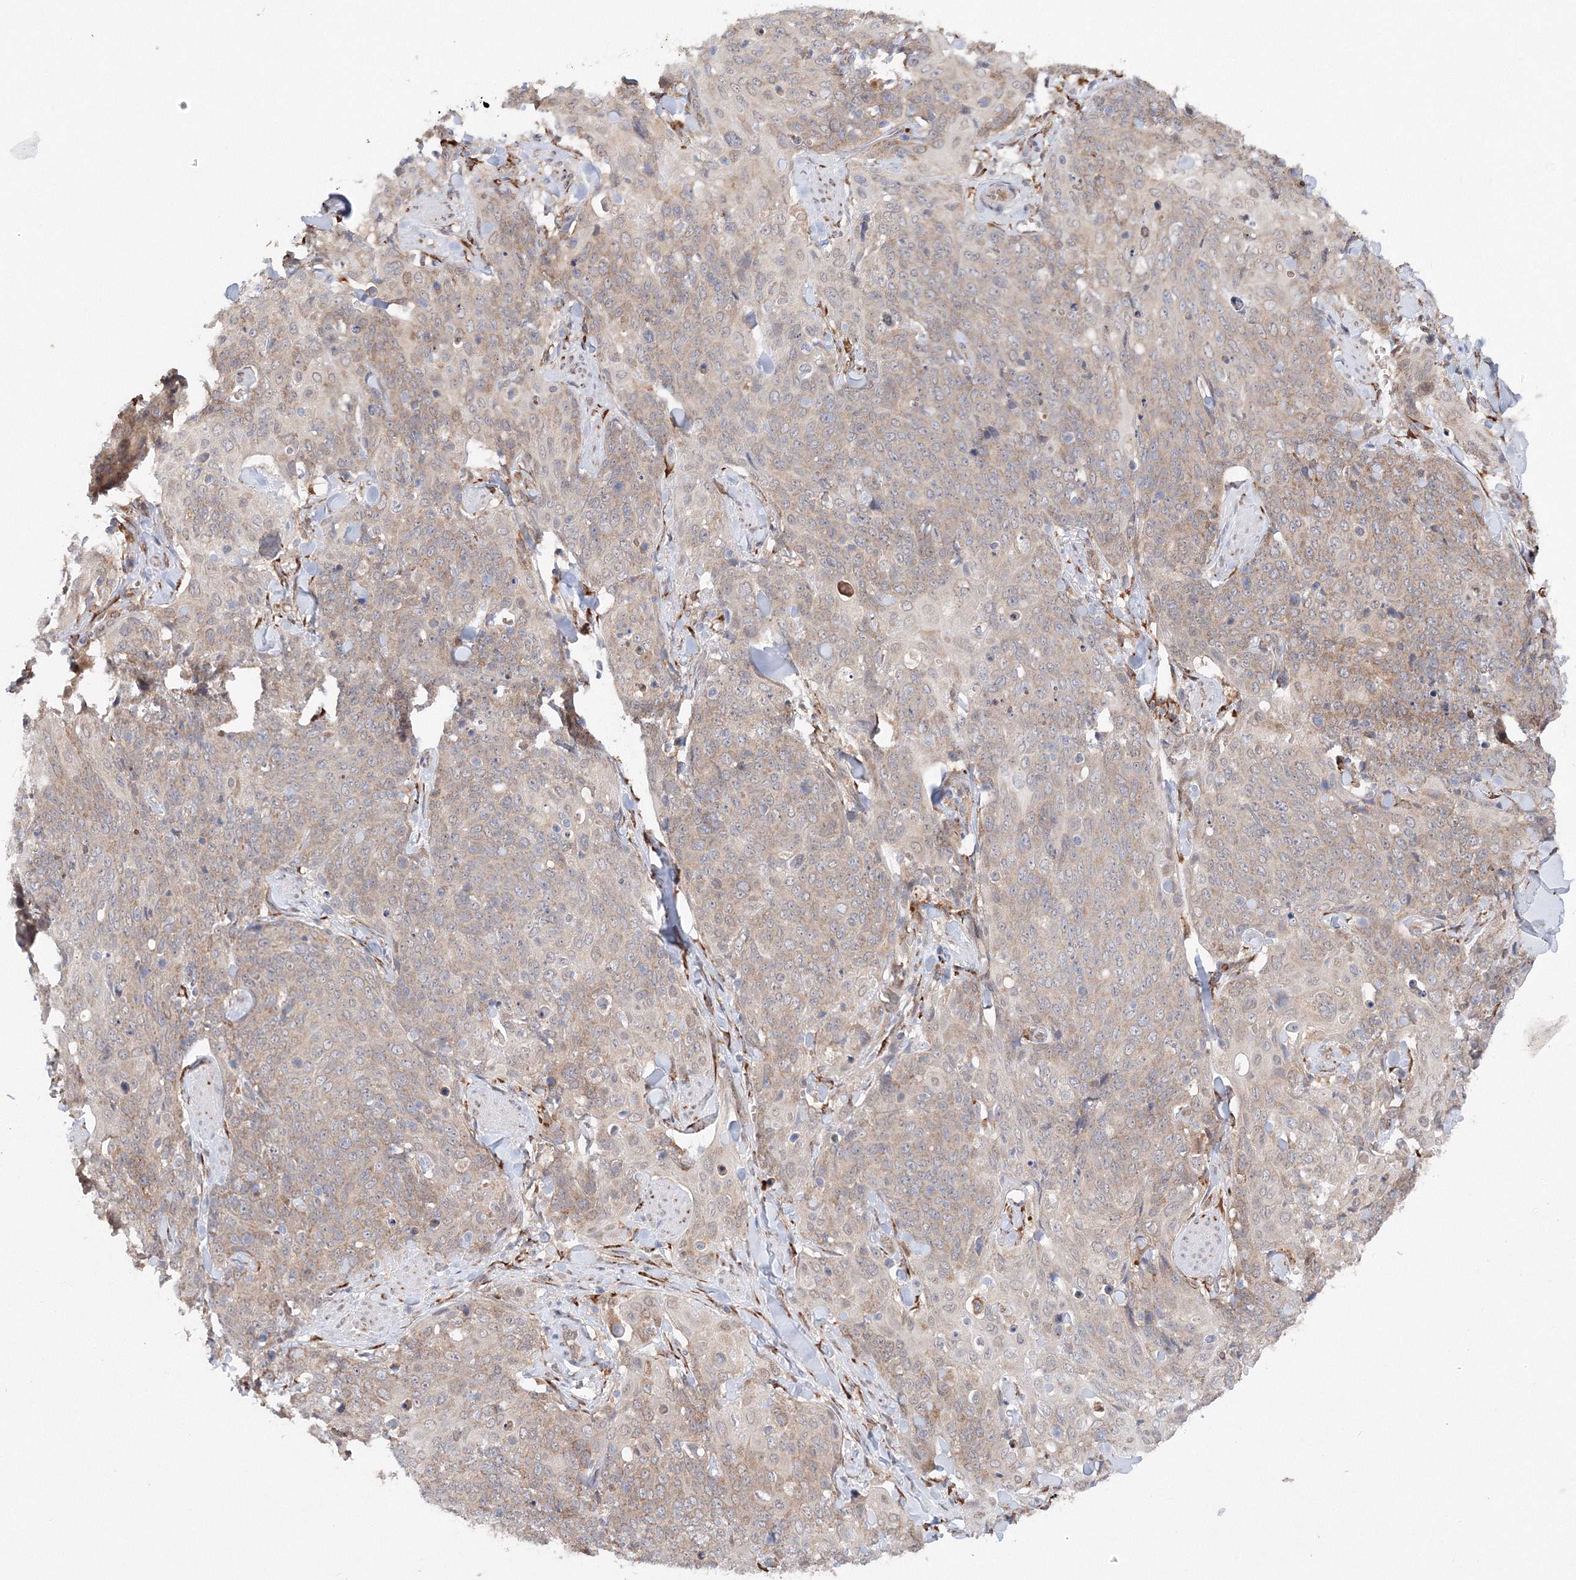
{"staining": {"intensity": "weak", "quantity": ">75%", "location": "cytoplasmic/membranous"}, "tissue": "skin cancer", "cell_type": "Tumor cells", "image_type": "cancer", "snomed": [{"axis": "morphology", "description": "Squamous cell carcinoma, NOS"}, {"axis": "topography", "description": "Skin"}, {"axis": "topography", "description": "Vulva"}], "caption": "Protein expression by IHC demonstrates weak cytoplasmic/membranous positivity in about >75% of tumor cells in skin cancer.", "gene": "DIS3L2", "patient": {"sex": "female", "age": 85}}